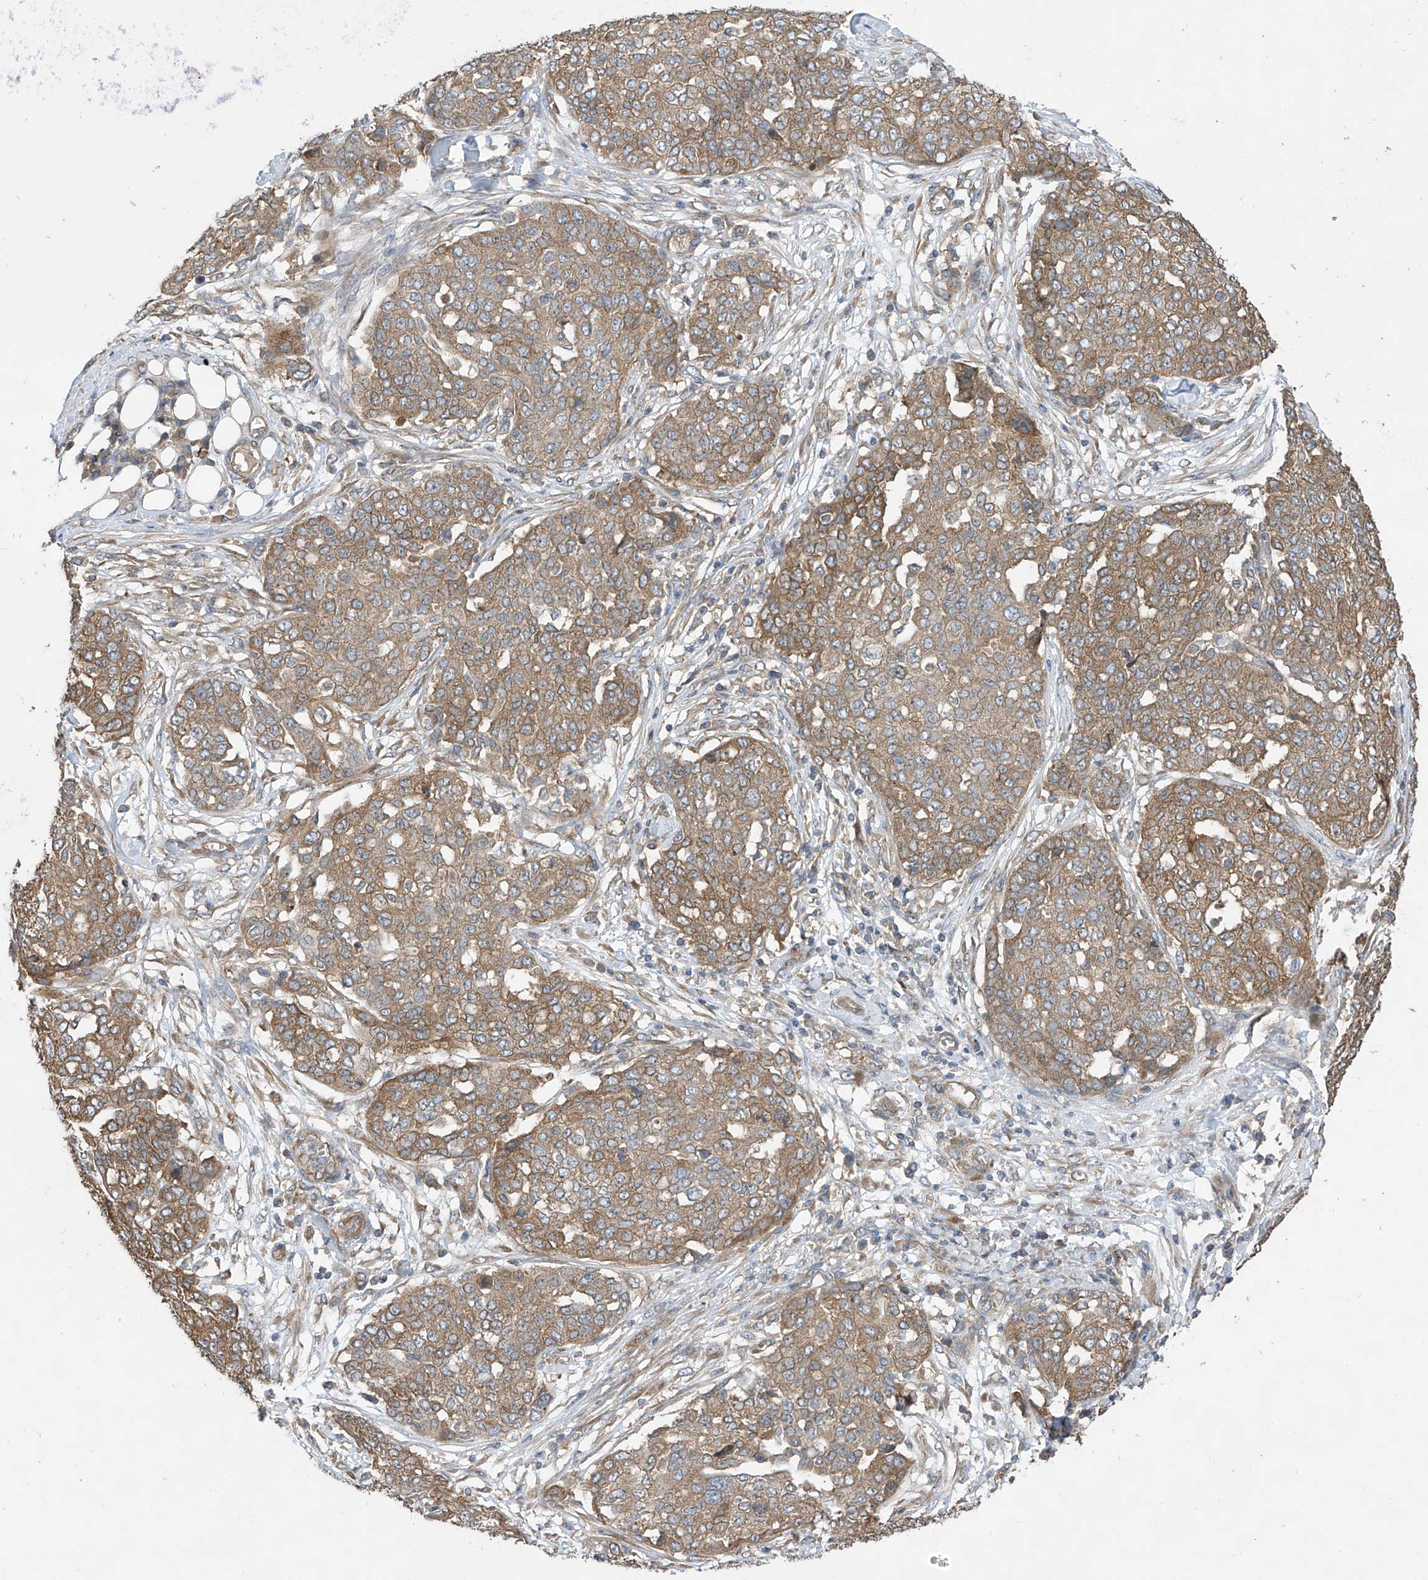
{"staining": {"intensity": "moderate", "quantity": ">75%", "location": "cytoplasmic/membranous"}, "tissue": "ovarian cancer", "cell_type": "Tumor cells", "image_type": "cancer", "snomed": [{"axis": "morphology", "description": "Cystadenocarcinoma, serous, NOS"}, {"axis": "topography", "description": "Soft tissue"}, {"axis": "topography", "description": "Ovary"}], "caption": "Immunohistochemistry (IHC) histopathology image of neoplastic tissue: human ovarian cancer stained using immunohistochemistry displays medium levels of moderate protein expression localized specifically in the cytoplasmic/membranous of tumor cells, appearing as a cytoplasmic/membranous brown color.", "gene": "PHACTR4", "patient": {"sex": "female", "age": 57}}